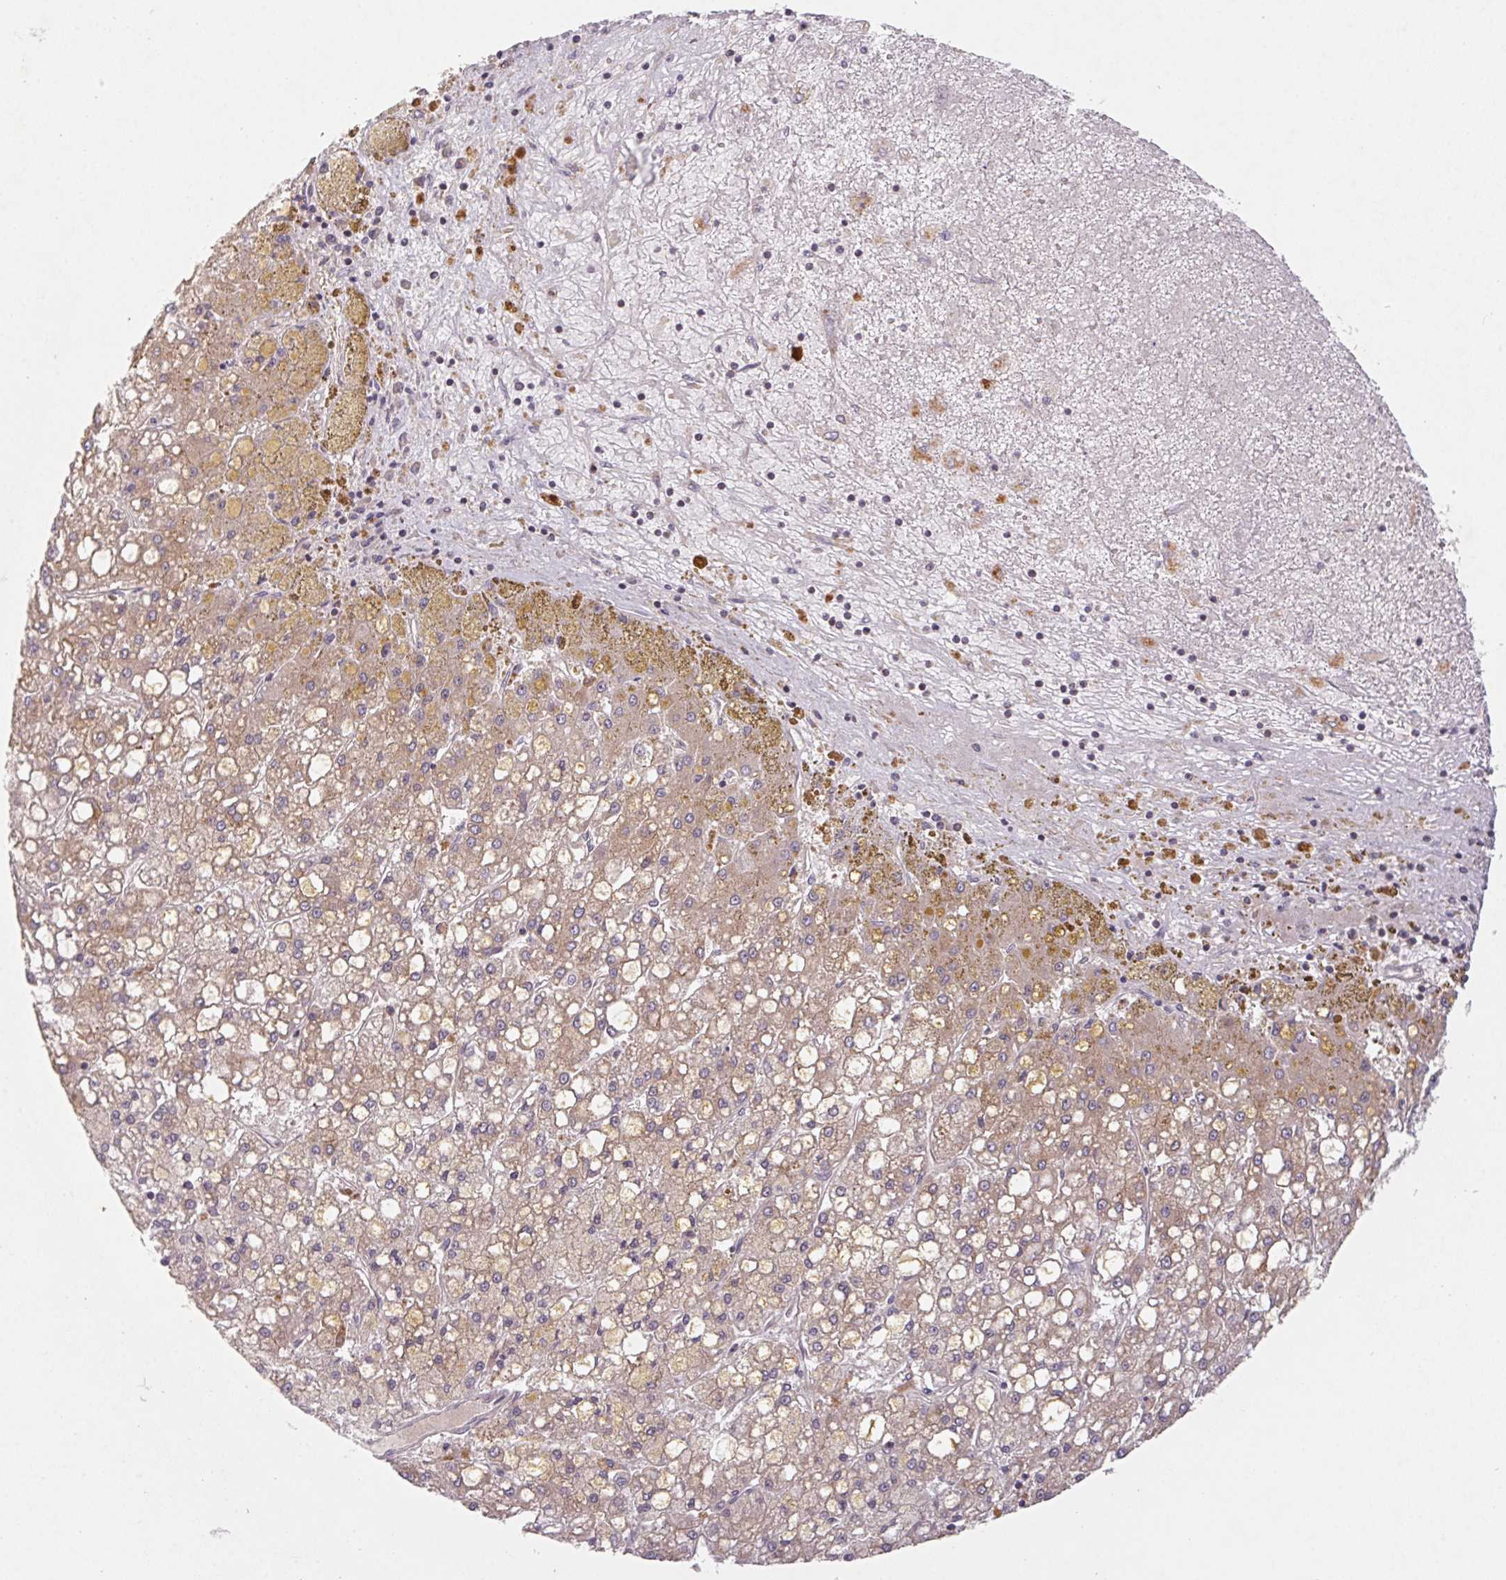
{"staining": {"intensity": "moderate", "quantity": "25%-75%", "location": "cytoplasmic/membranous"}, "tissue": "liver cancer", "cell_type": "Tumor cells", "image_type": "cancer", "snomed": [{"axis": "morphology", "description": "Carcinoma, Hepatocellular, NOS"}, {"axis": "topography", "description": "Liver"}], "caption": "Immunohistochemical staining of liver hepatocellular carcinoma exhibits medium levels of moderate cytoplasmic/membranous protein positivity in approximately 25%-75% of tumor cells. The staining is performed using DAB (3,3'-diaminobenzidine) brown chromogen to label protein expression. The nuclei are counter-stained blue using hematoxylin.", "gene": "MTHFD1", "patient": {"sex": "male", "age": 67}}